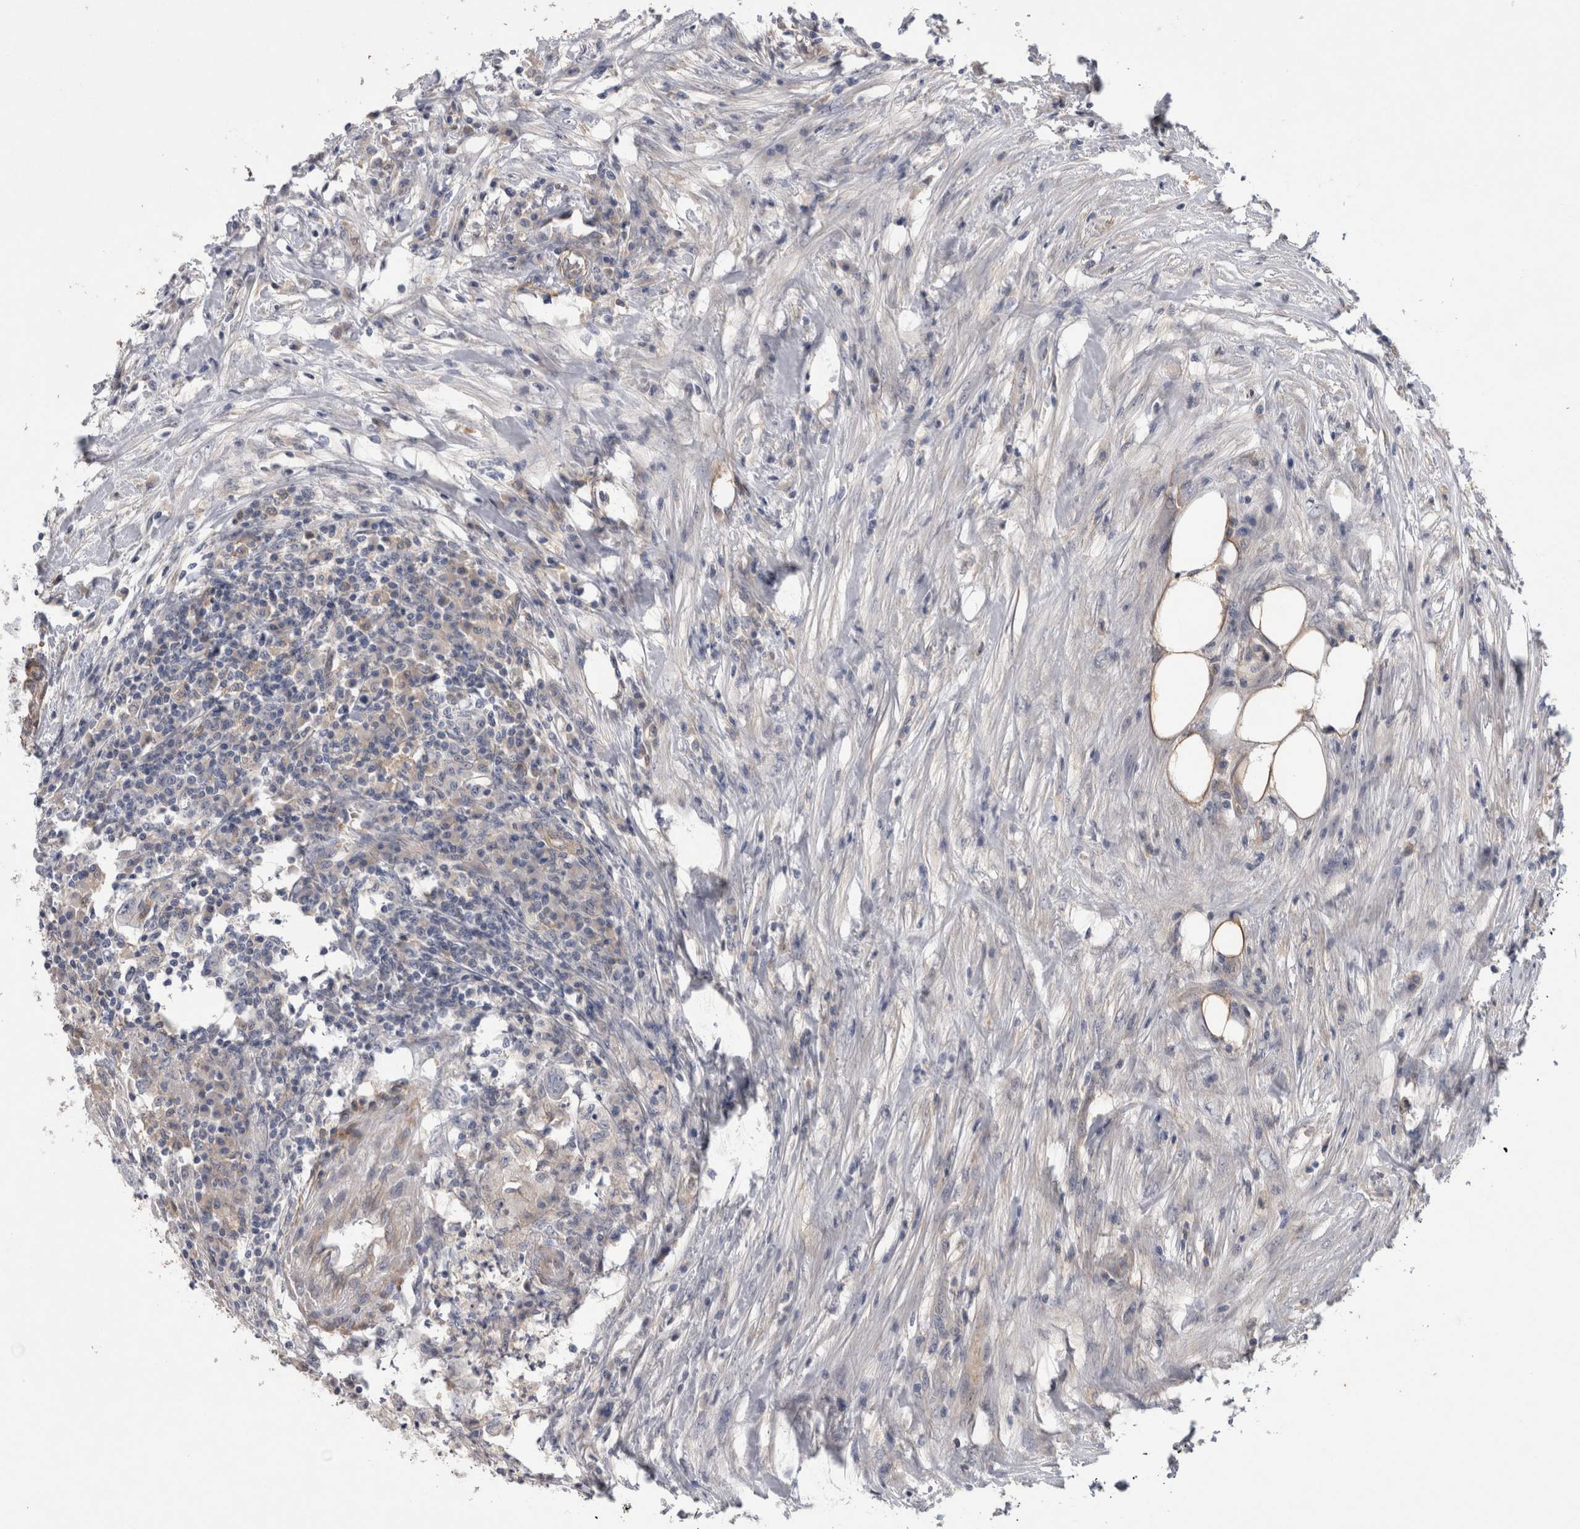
{"staining": {"intensity": "negative", "quantity": "none", "location": "none"}, "tissue": "colorectal cancer", "cell_type": "Tumor cells", "image_type": "cancer", "snomed": [{"axis": "morphology", "description": "Adenocarcinoma, NOS"}, {"axis": "topography", "description": "Colon"}], "caption": "Immunohistochemistry of human adenocarcinoma (colorectal) displays no expression in tumor cells.", "gene": "ANKFY1", "patient": {"sex": "male", "age": 71}}